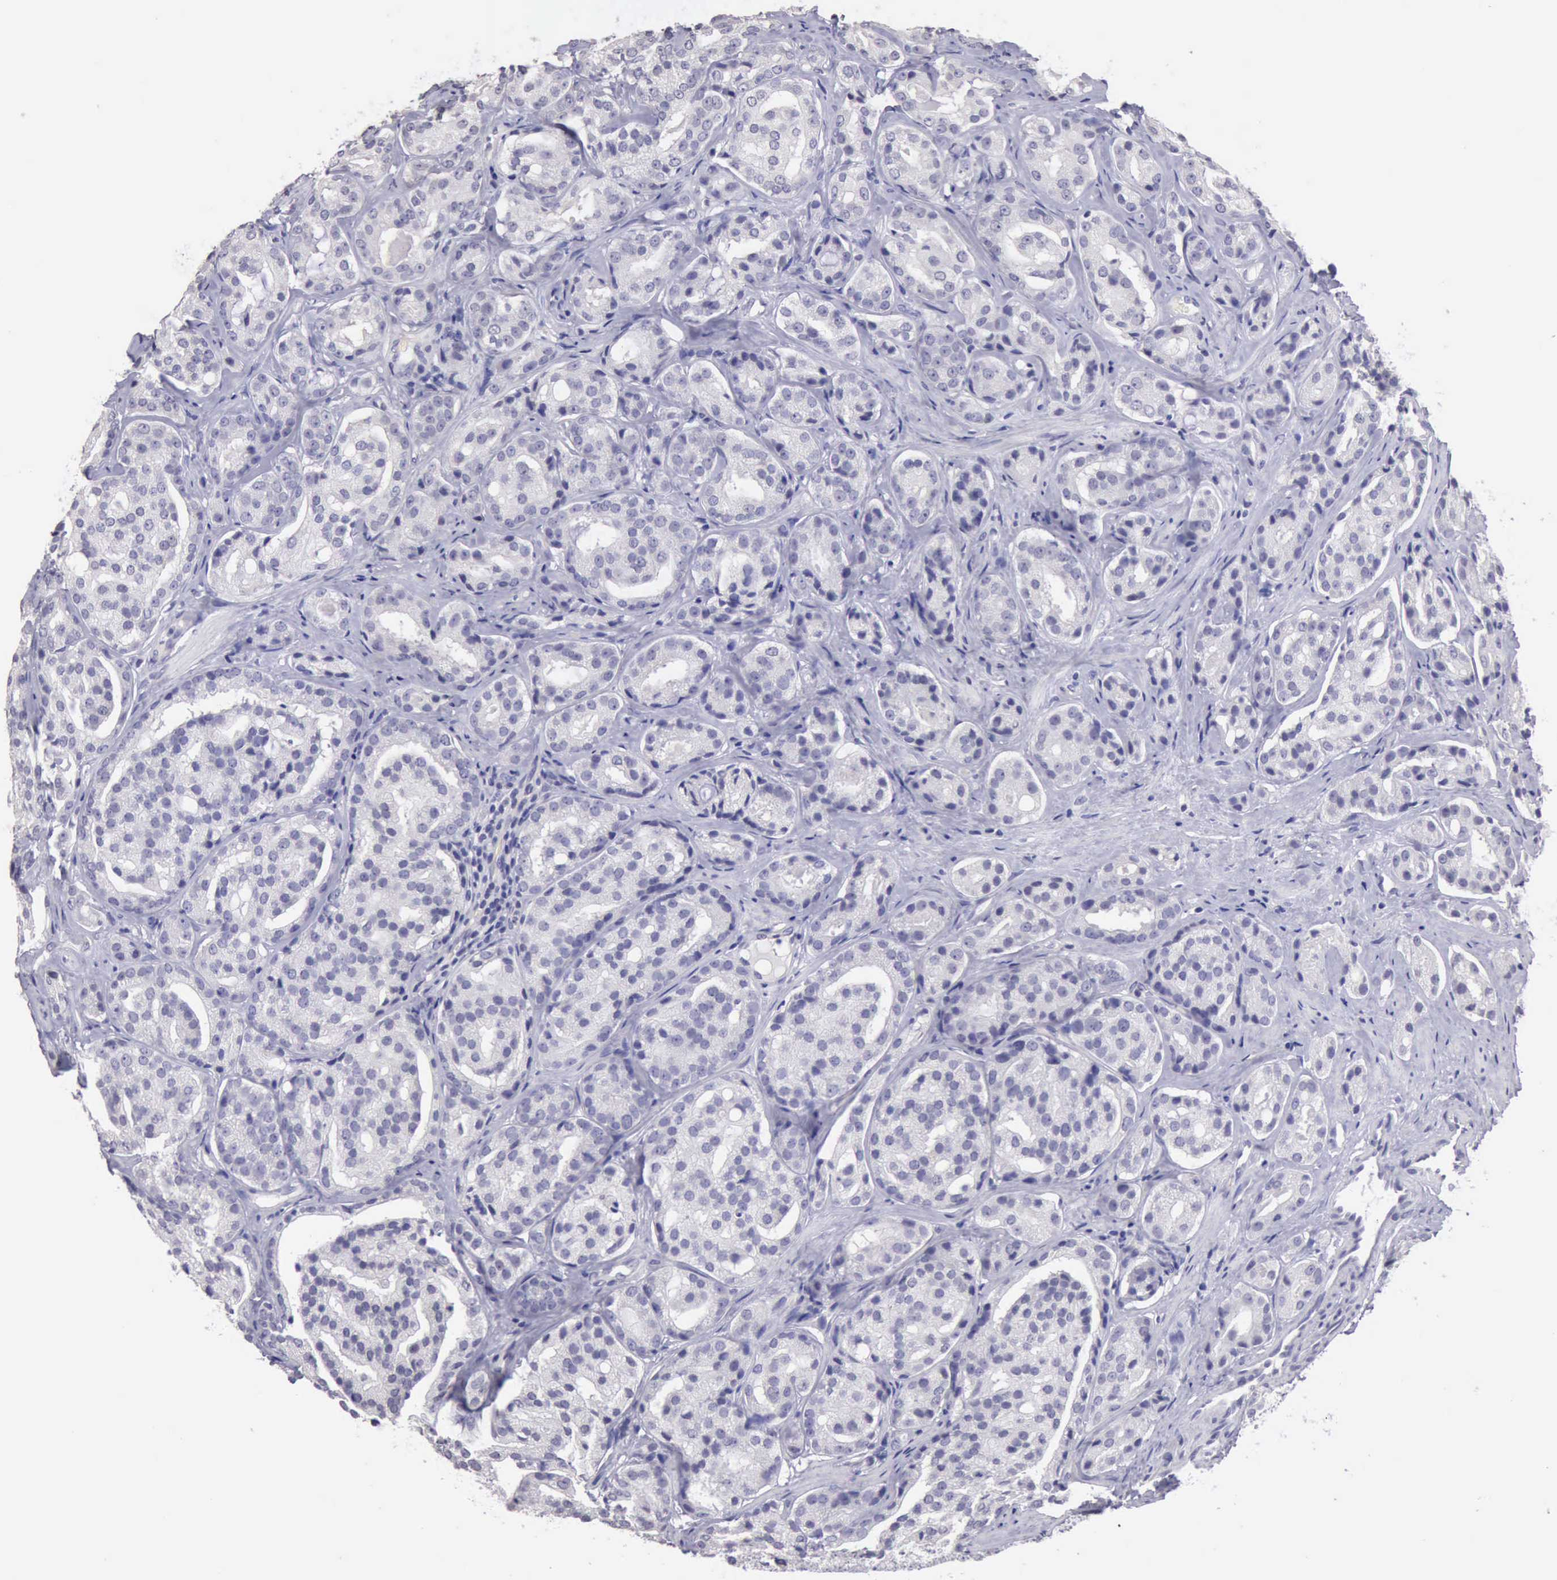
{"staining": {"intensity": "negative", "quantity": "none", "location": "none"}, "tissue": "prostate cancer", "cell_type": "Tumor cells", "image_type": "cancer", "snomed": [{"axis": "morphology", "description": "Adenocarcinoma, High grade"}, {"axis": "topography", "description": "Prostate"}], "caption": "This is an immunohistochemistry (IHC) histopathology image of human adenocarcinoma (high-grade) (prostate). There is no expression in tumor cells.", "gene": "KCND1", "patient": {"sex": "male", "age": 64}}